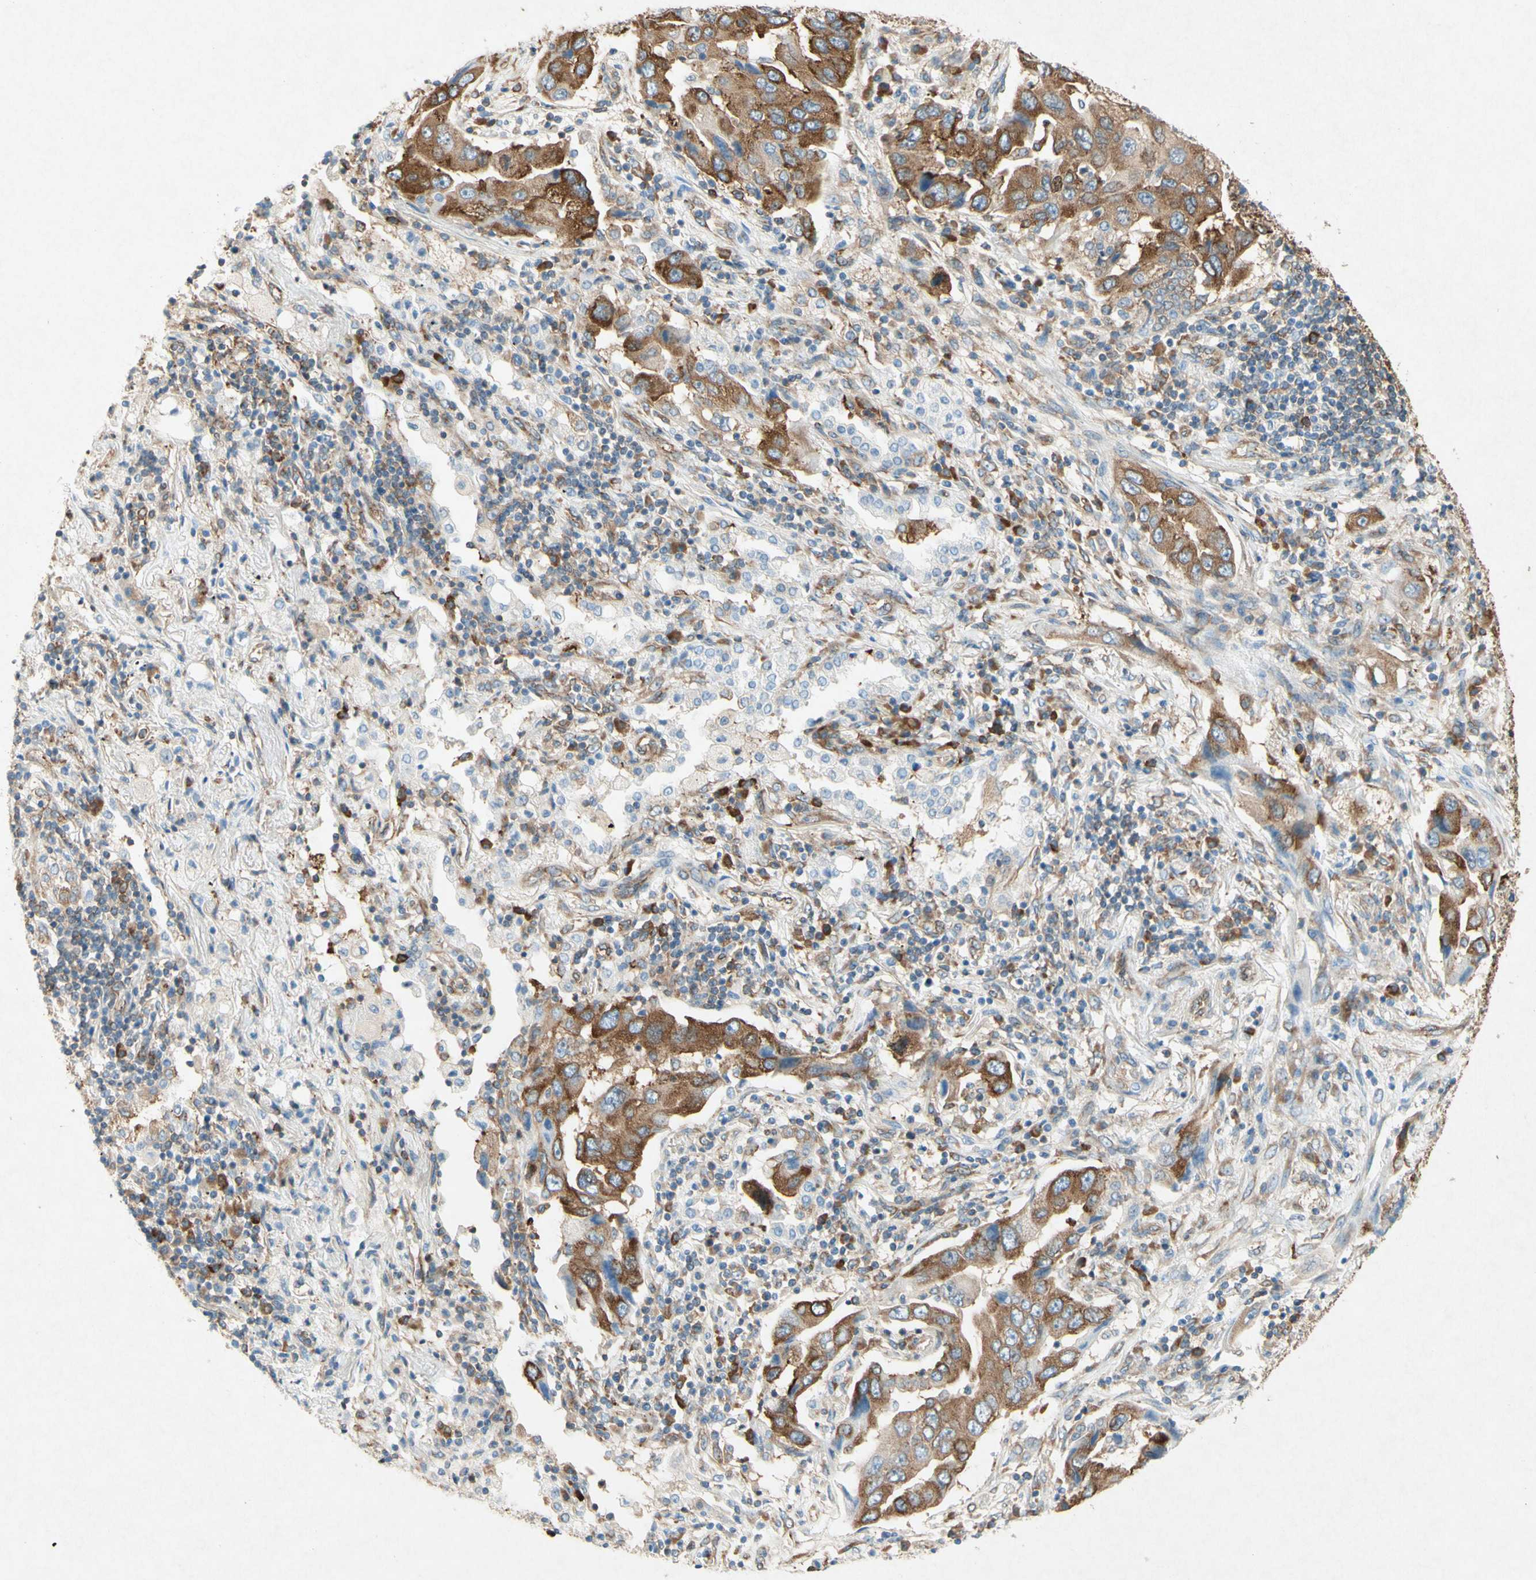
{"staining": {"intensity": "moderate", "quantity": ">75%", "location": "cytoplasmic/membranous"}, "tissue": "lung cancer", "cell_type": "Tumor cells", "image_type": "cancer", "snomed": [{"axis": "morphology", "description": "Adenocarcinoma, NOS"}, {"axis": "topography", "description": "Lung"}], "caption": "DAB immunohistochemical staining of human lung cancer (adenocarcinoma) exhibits moderate cytoplasmic/membranous protein positivity in about >75% of tumor cells. The staining is performed using DAB (3,3'-diaminobenzidine) brown chromogen to label protein expression. The nuclei are counter-stained blue using hematoxylin.", "gene": "PABPC1", "patient": {"sex": "female", "age": 65}}